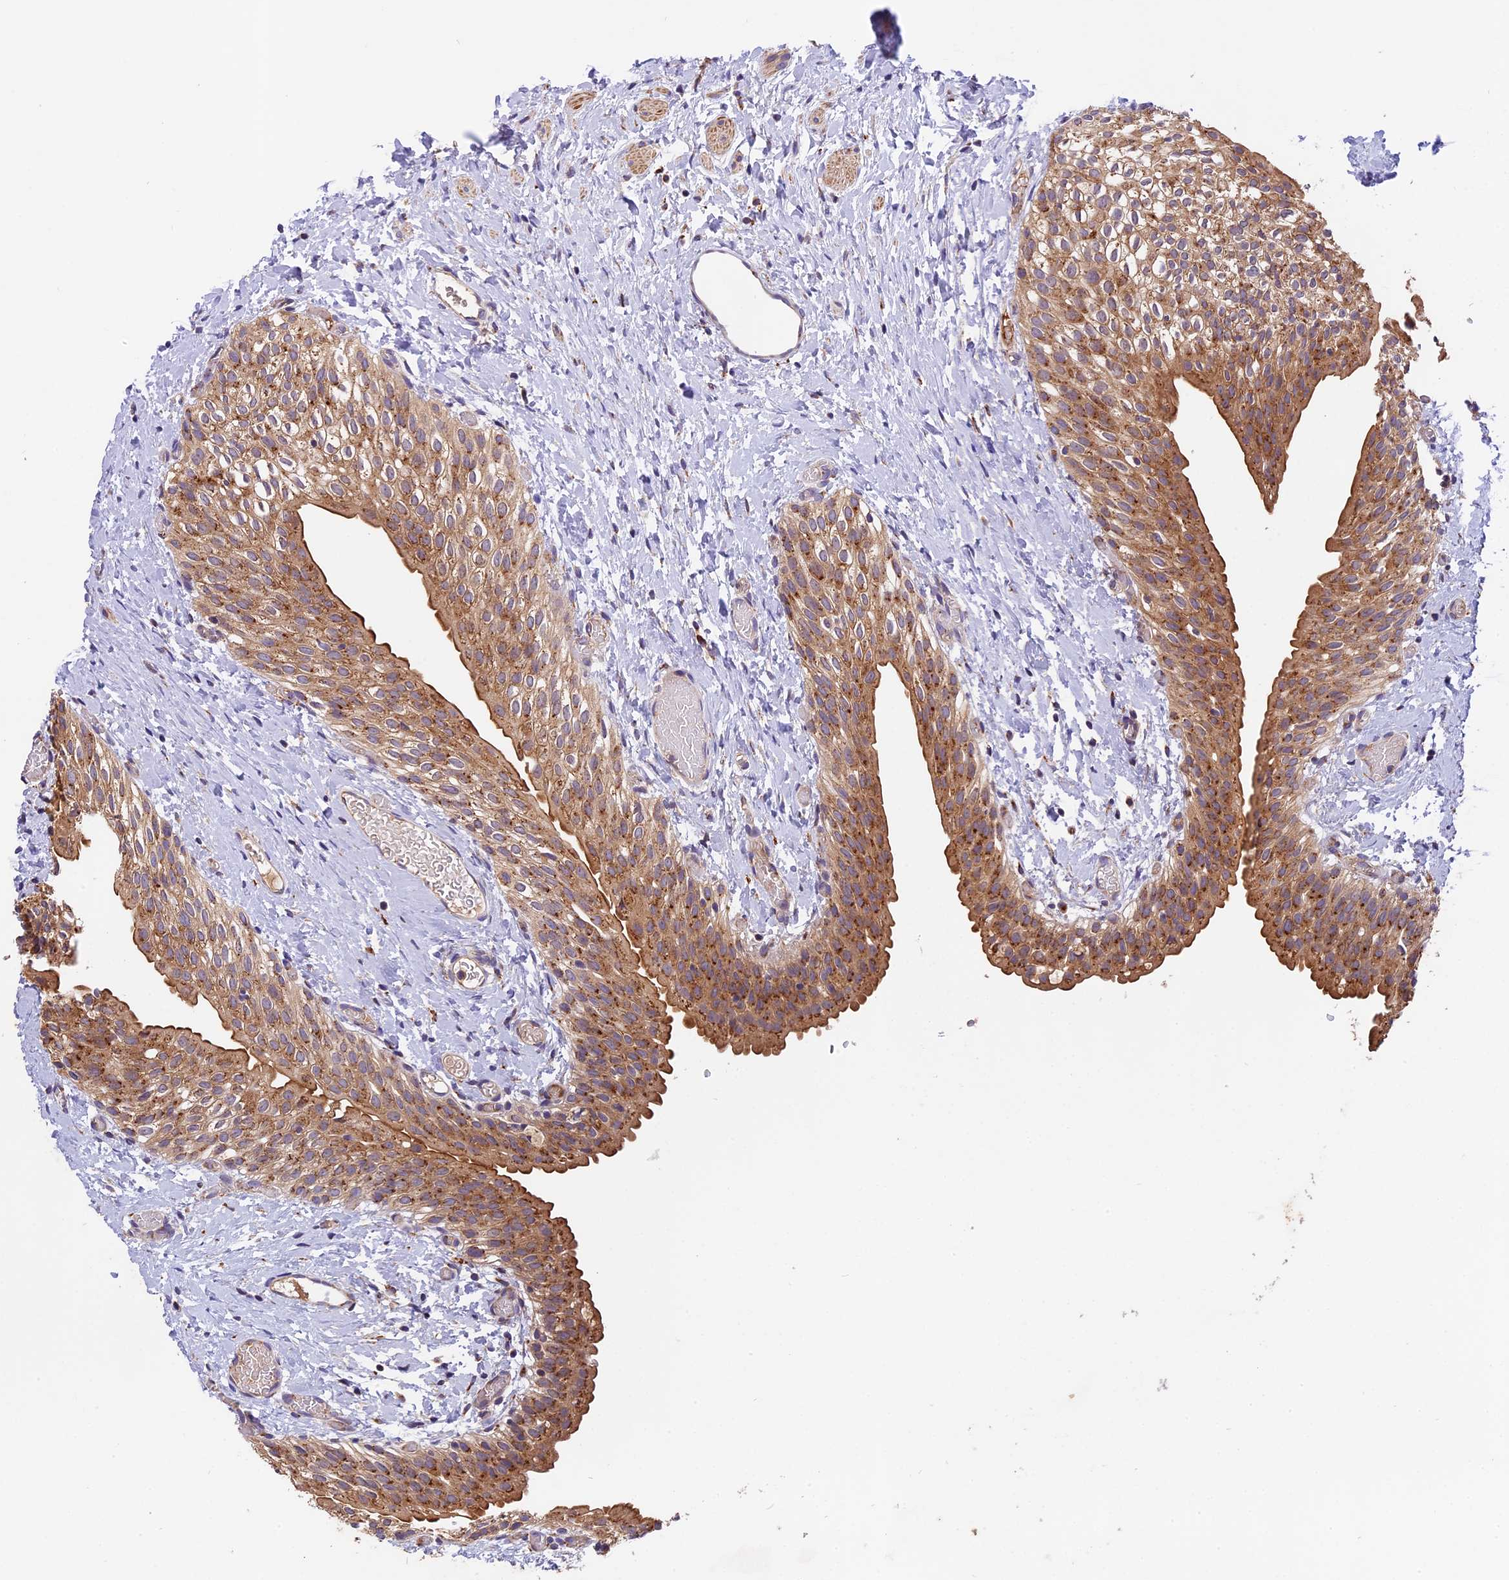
{"staining": {"intensity": "strong", "quantity": ">75%", "location": "cytoplasmic/membranous"}, "tissue": "urinary bladder", "cell_type": "Urothelial cells", "image_type": "normal", "snomed": [{"axis": "morphology", "description": "Normal tissue, NOS"}, {"axis": "topography", "description": "Urinary bladder"}], "caption": "Immunohistochemical staining of benign urinary bladder exhibits strong cytoplasmic/membranous protein staining in about >75% of urothelial cells.", "gene": "COPE", "patient": {"sex": "male", "age": 1}}